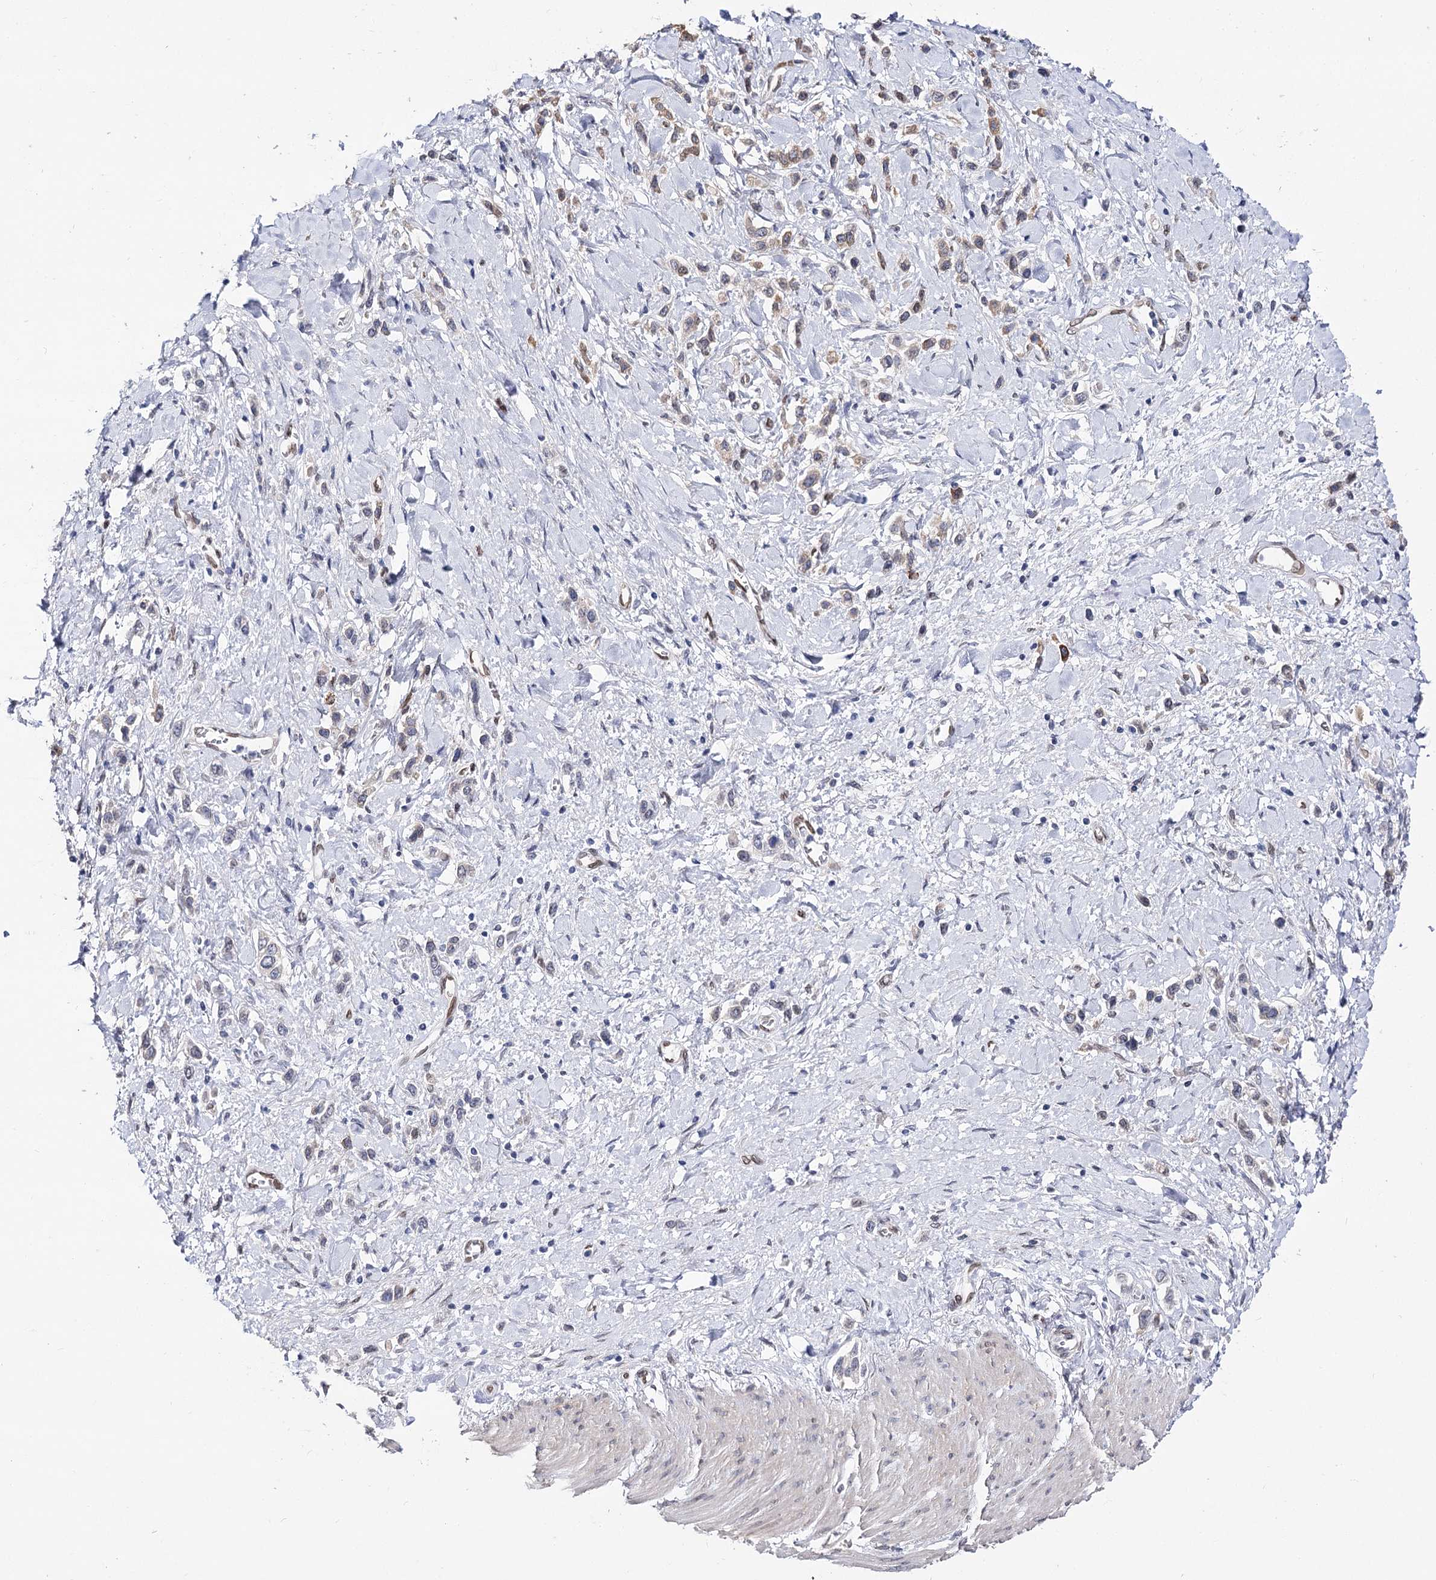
{"staining": {"intensity": "weak", "quantity": ">75%", "location": "cytoplasmic/membranous"}, "tissue": "stomach cancer", "cell_type": "Tumor cells", "image_type": "cancer", "snomed": [{"axis": "morphology", "description": "Normal tissue, NOS"}, {"axis": "morphology", "description": "Adenocarcinoma, NOS"}, {"axis": "topography", "description": "Stomach, upper"}, {"axis": "topography", "description": "Stomach"}], "caption": "This image shows IHC staining of human stomach adenocarcinoma, with low weak cytoplasmic/membranous staining in about >75% of tumor cells.", "gene": "TMEM201", "patient": {"sex": "female", "age": 65}}